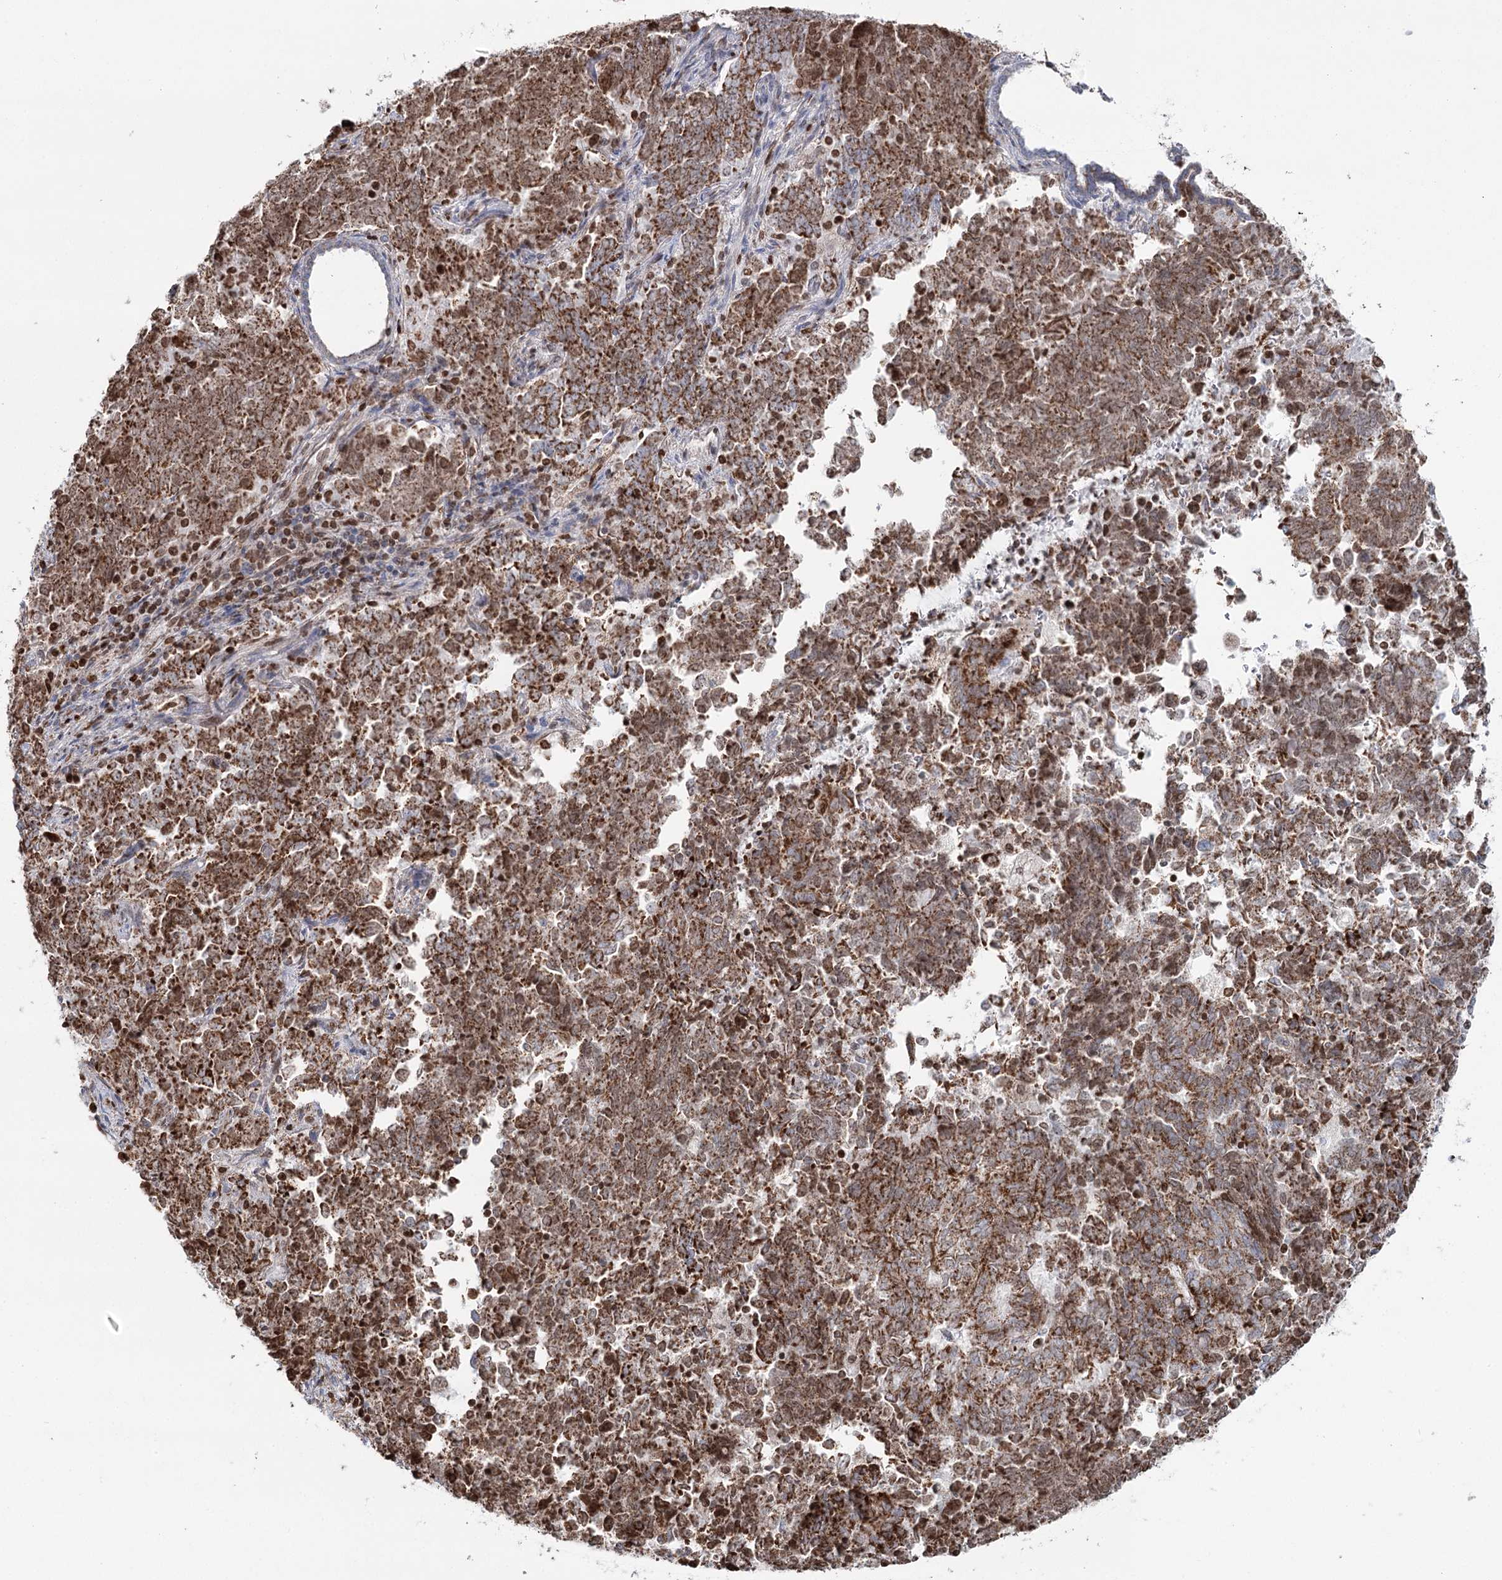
{"staining": {"intensity": "moderate", "quantity": ">75%", "location": "cytoplasmic/membranous,nuclear"}, "tissue": "endometrial cancer", "cell_type": "Tumor cells", "image_type": "cancer", "snomed": [{"axis": "morphology", "description": "Adenocarcinoma, NOS"}, {"axis": "topography", "description": "Endometrium"}], "caption": "DAB (3,3'-diaminobenzidine) immunohistochemical staining of adenocarcinoma (endometrial) displays moderate cytoplasmic/membranous and nuclear protein expression in approximately >75% of tumor cells.", "gene": "PDHX", "patient": {"sex": "female", "age": 80}}